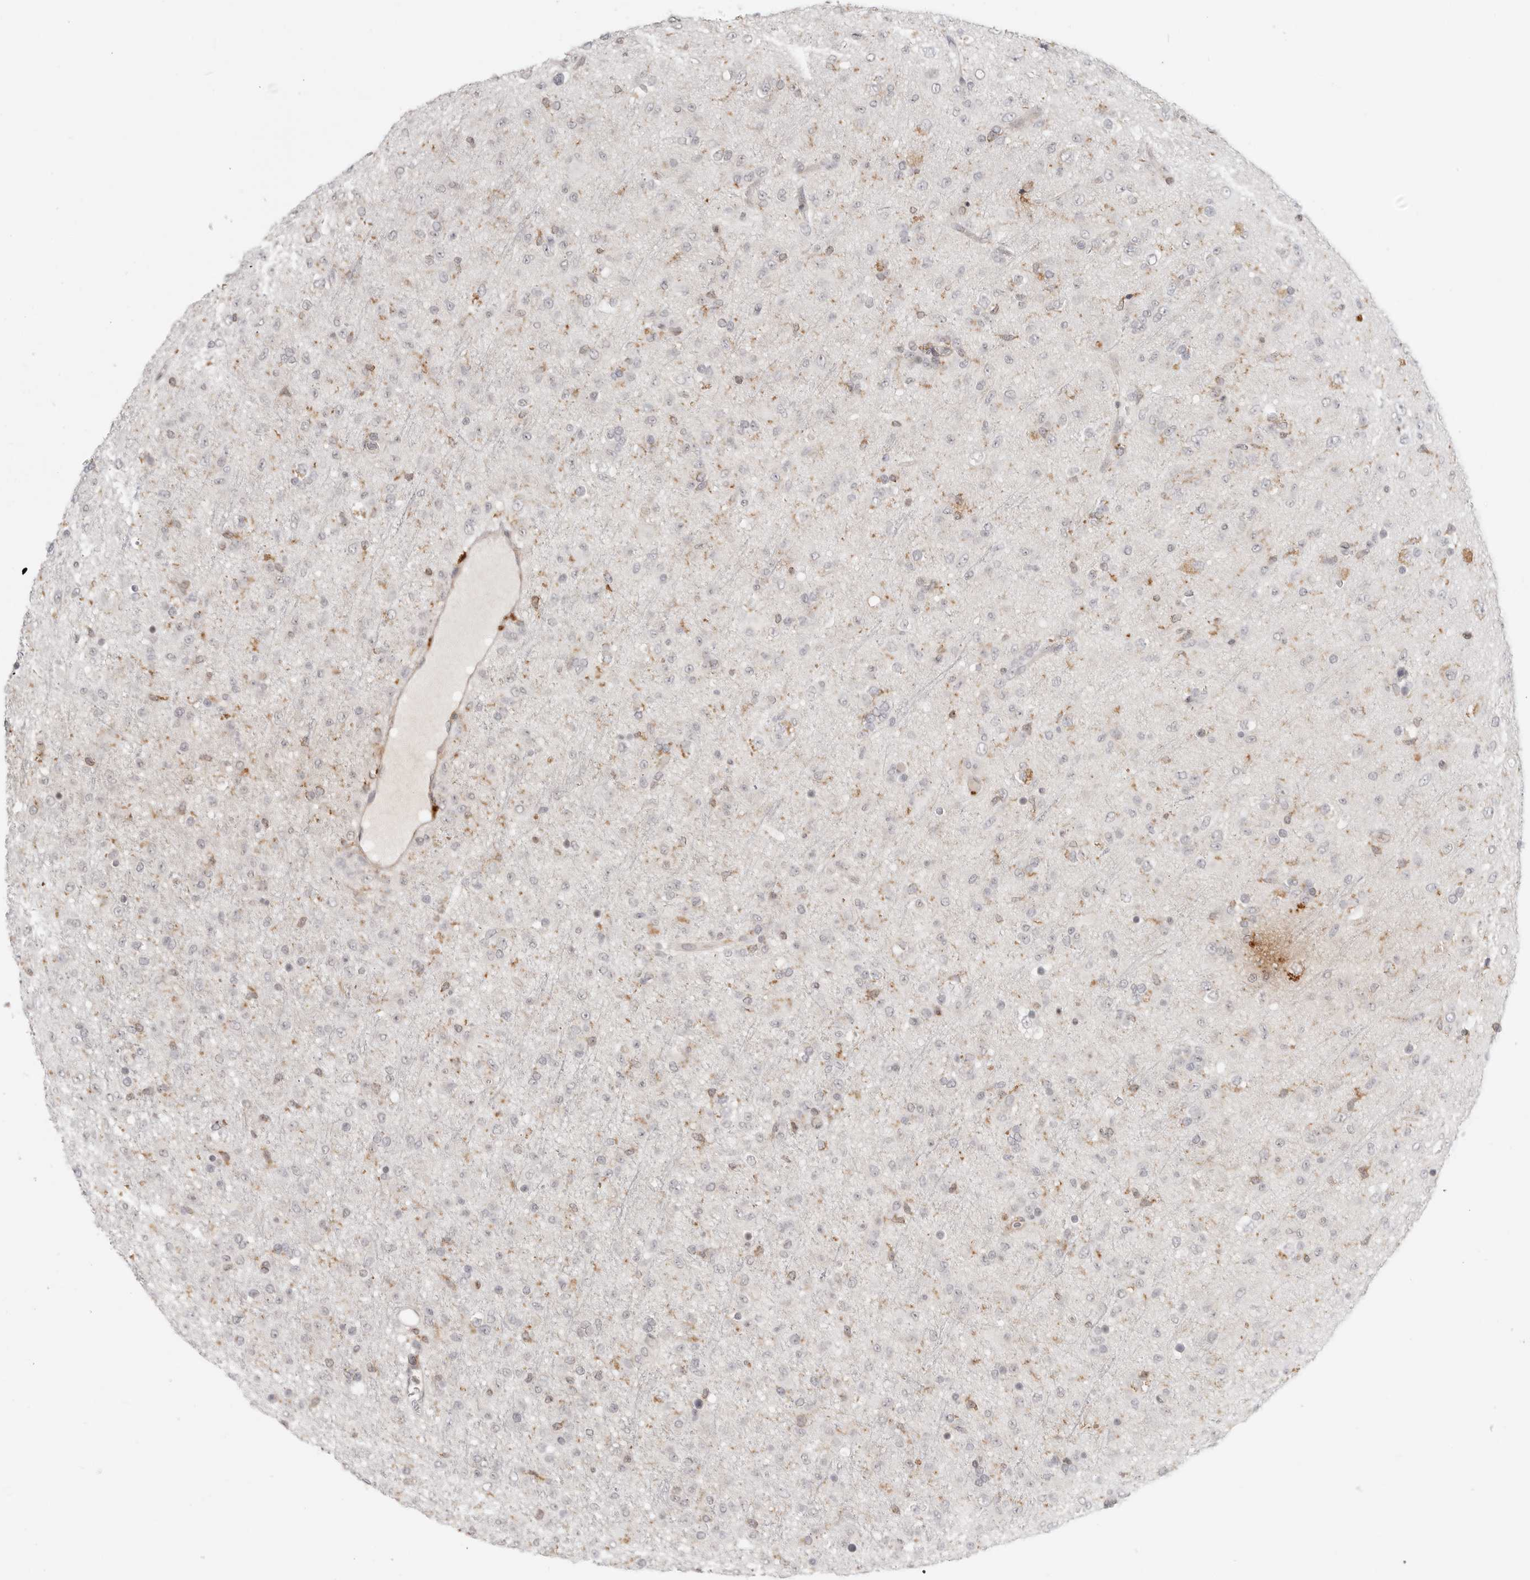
{"staining": {"intensity": "negative", "quantity": "none", "location": "none"}, "tissue": "glioma", "cell_type": "Tumor cells", "image_type": "cancer", "snomed": [{"axis": "morphology", "description": "Glioma, malignant, Low grade"}, {"axis": "topography", "description": "Brain"}], "caption": "A histopathology image of low-grade glioma (malignant) stained for a protein displays no brown staining in tumor cells.", "gene": "SH3KBP1", "patient": {"sex": "male", "age": 65}}